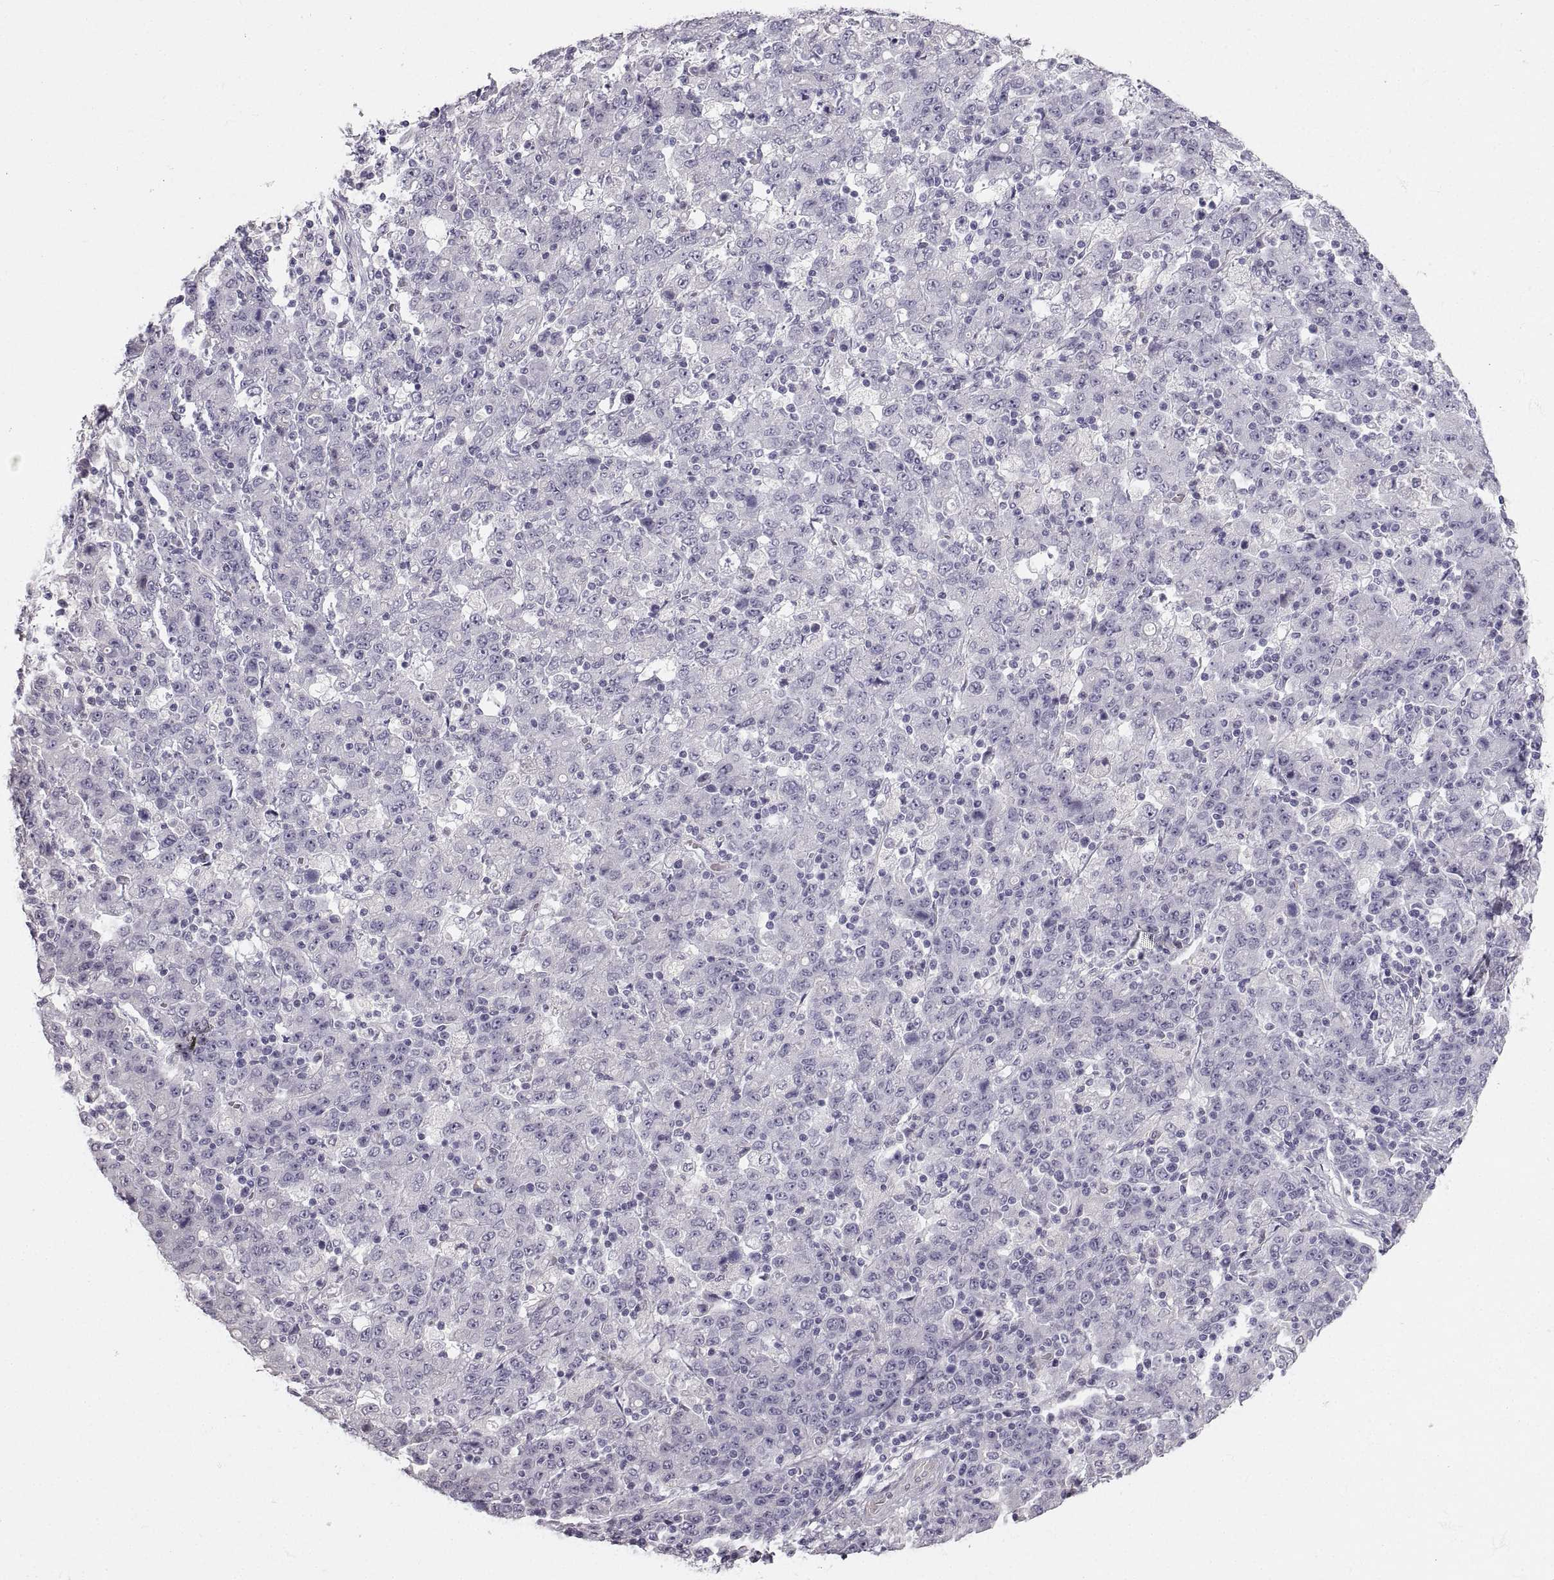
{"staining": {"intensity": "negative", "quantity": "none", "location": "none"}, "tissue": "stomach cancer", "cell_type": "Tumor cells", "image_type": "cancer", "snomed": [{"axis": "morphology", "description": "Adenocarcinoma, NOS"}, {"axis": "topography", "description": "Stomach, upper"}], "caption": "Stomach cancer was stained to show a protein in brown. There is no significant positivity in tumor cells. The staining was performed using DAB to visualize the protein expression in brown, while the nuclei were stained in blue with hematoxylin (Magnification: 20x).", "gene": "ZNF185", "patient": {"sex": "male", "age": 69}}